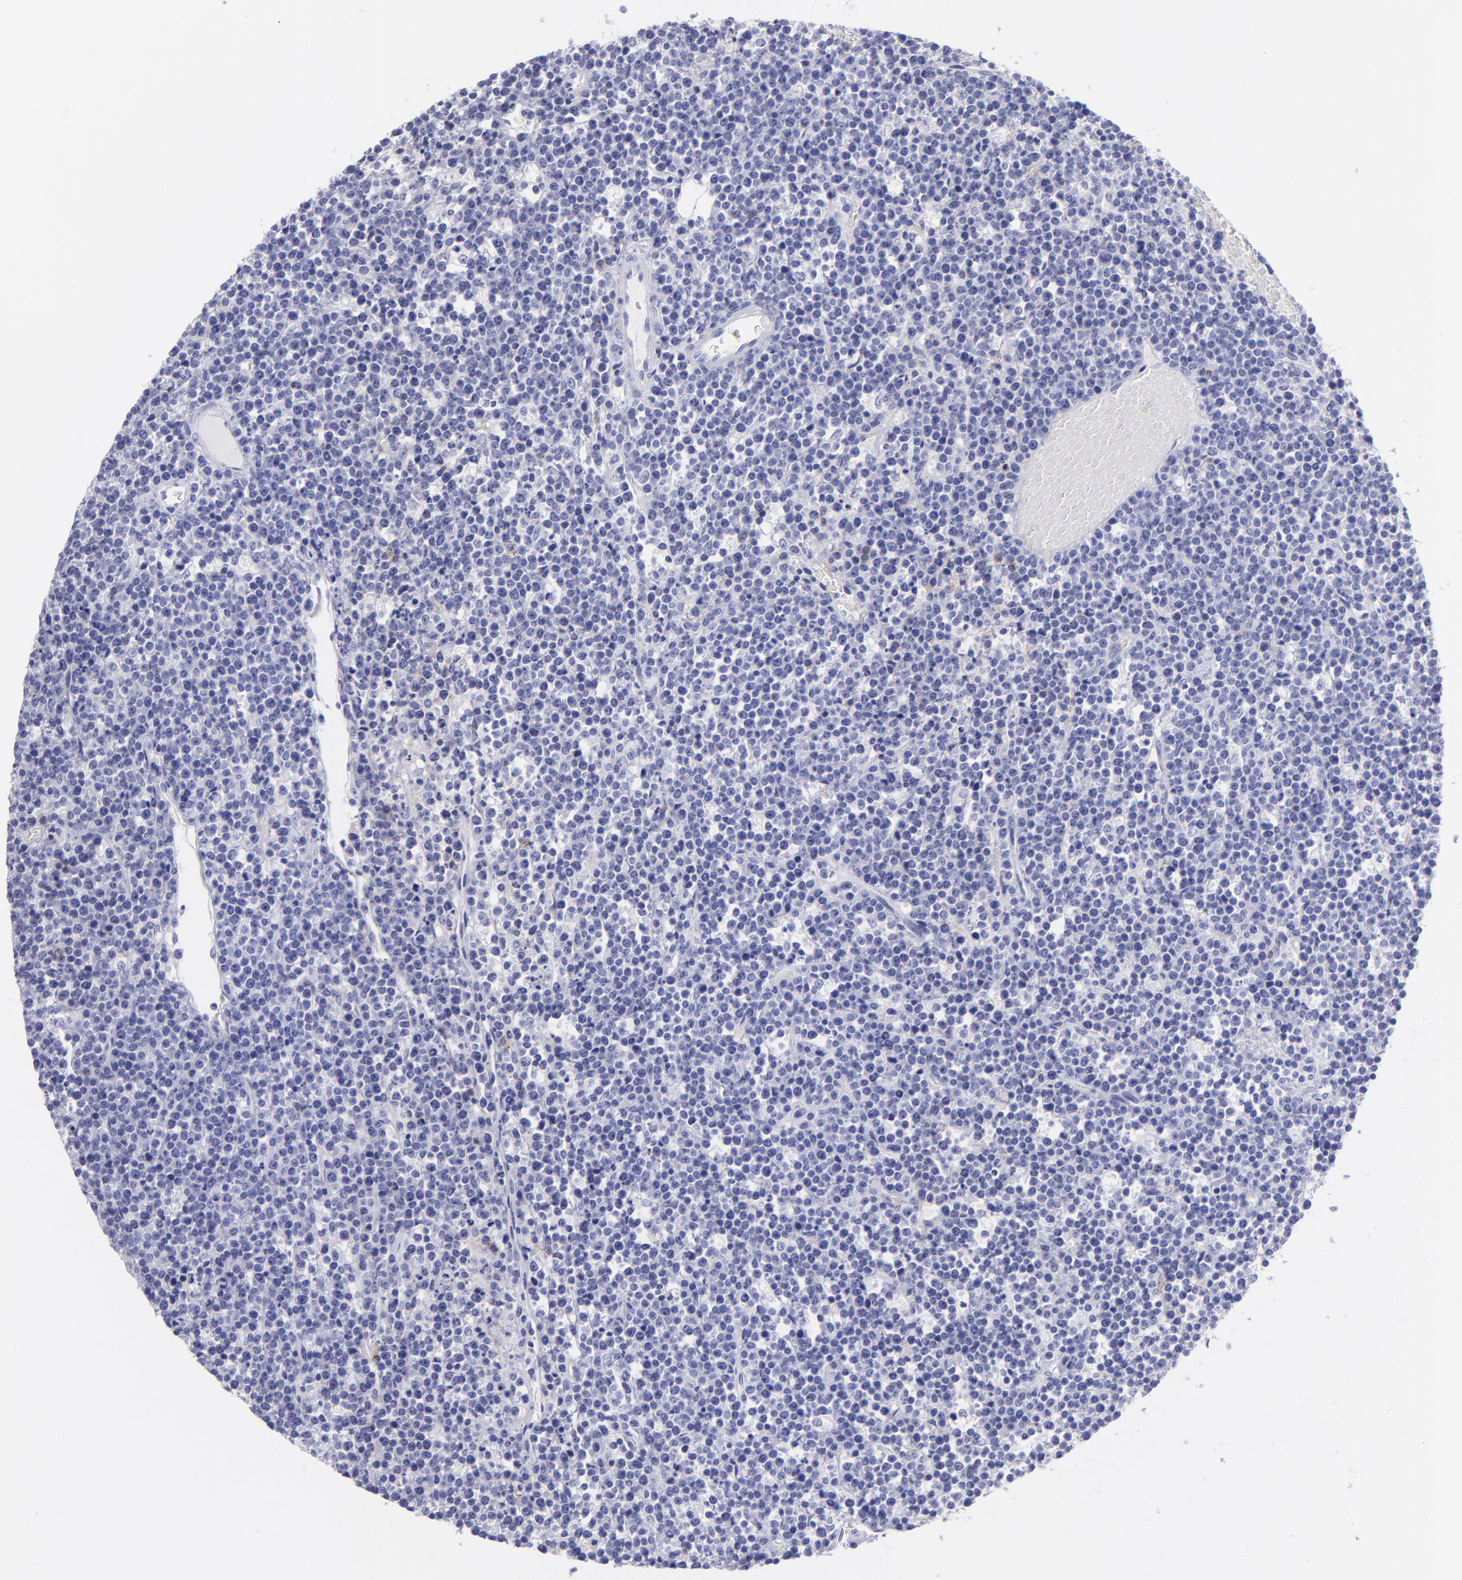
{"staining": {"intensity": "negative", "quantity": "none", "location": "none"}, "tissue": "lymphoma", "cell_type": "Tumor cells", "image_type": "cancer", "snomed": [{"axis": "morphology", "description": "Malignant lymphoma, non-Hodgkin's type, High grade"}, {"axis": "topography", "description": "Ovary"}], "caption": "This is a image of IHC staining of malignant lymphoma, non-Hodgkin's type (high-grade), which shows no staining in tumor cells.", "gene": "CD82", "patient": {"sex": "female", "age": 56}}